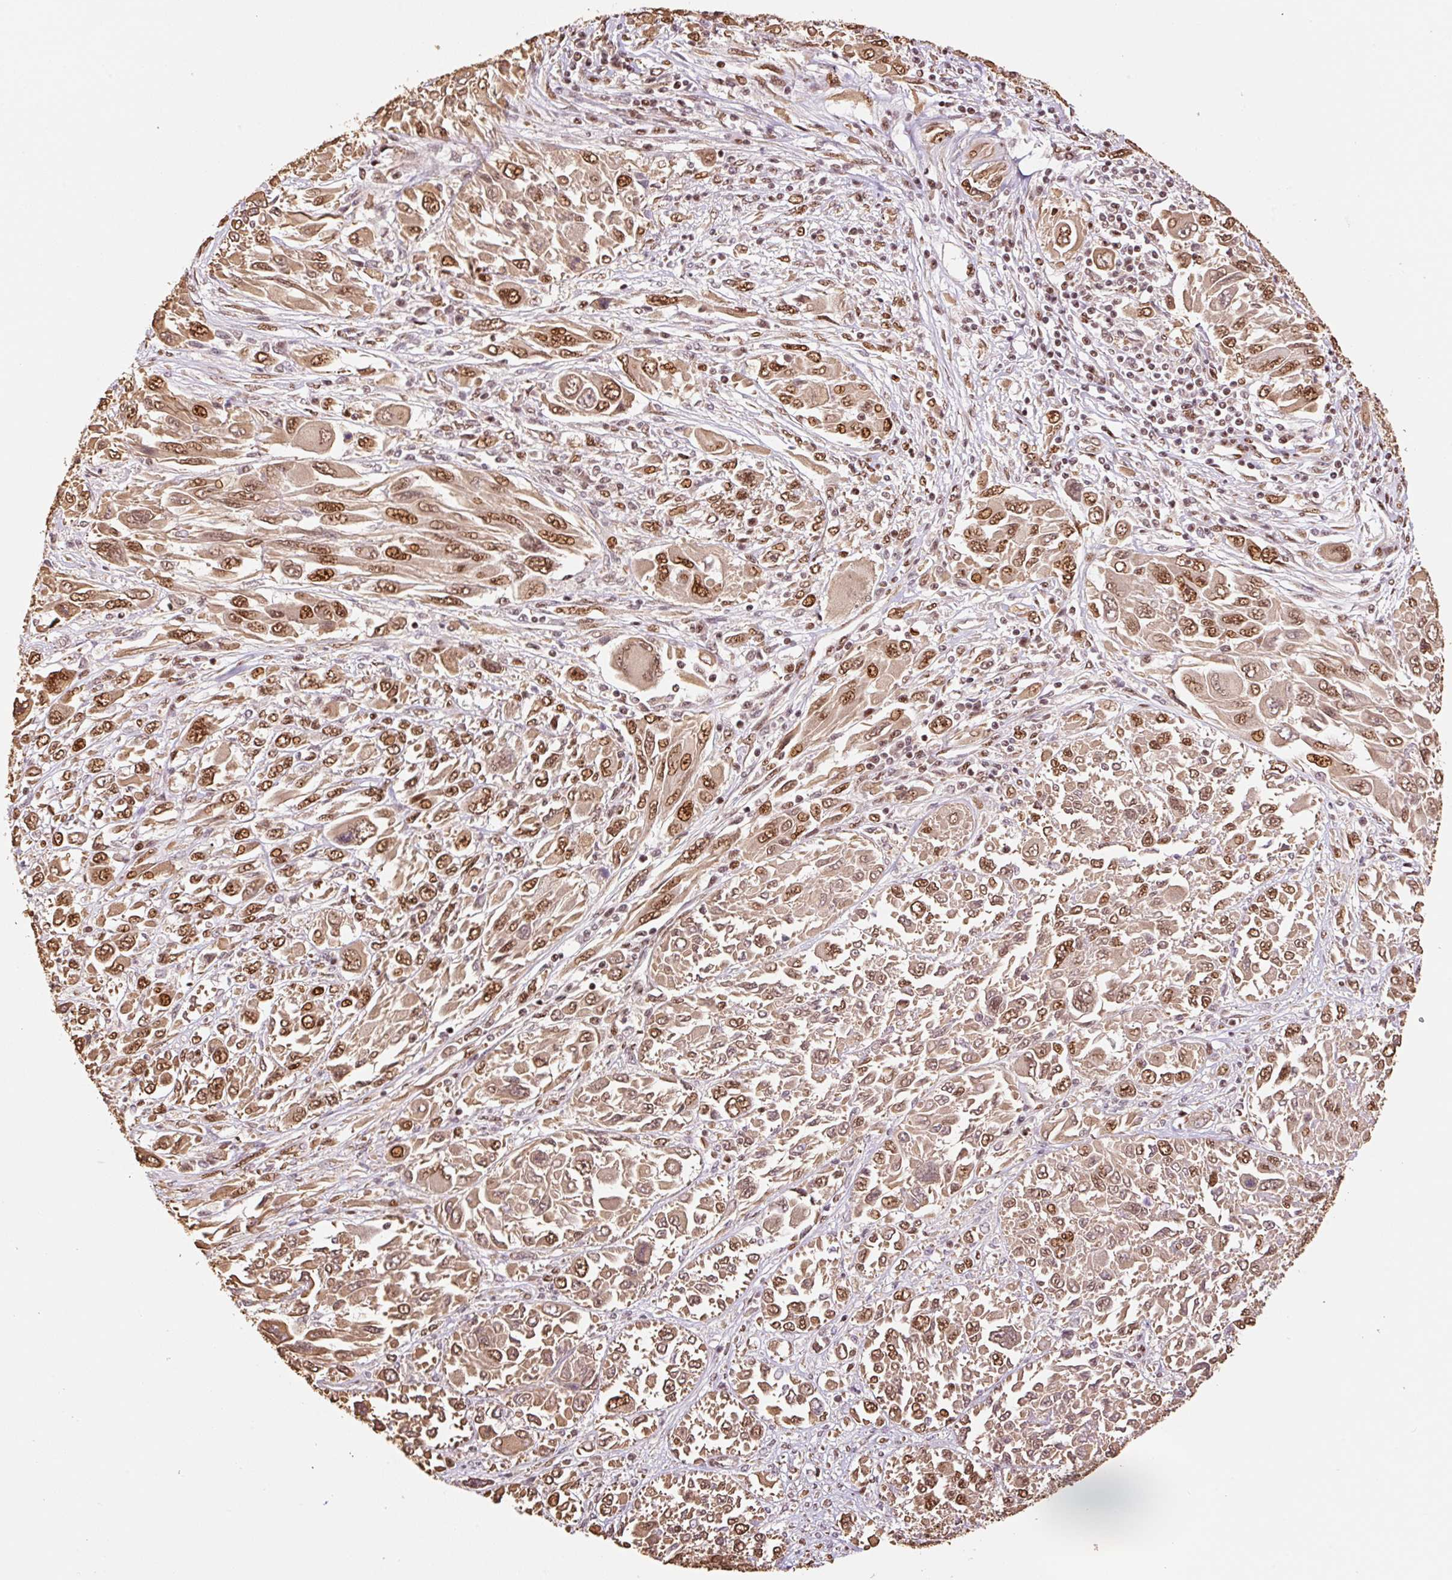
{"staining": {"intensity": "moderate", "quantity": ">75%", "location": "nuclear"}, "tissue": "melanoma", "cell_type": "Tumor cells", "image_type": "cancer", "snomed": [{"axis": "morphology", "description": "Malignant melanoma, NOS"}, {"axis": "topography", "description": "Skin"}], "caption": "The image exhibits immunohistochemical staining of malignant melanoma. There is moderate nuclear staining is identified in about >75% of tumor cells. (Stains: DAB (3,3'-diaminobenzidine) in brown, nuclei in blue, Microscopy: brightfield microscopy at high magnification).", "gene": "INTS8", "patient": {"sex": "female", "age": 91}}